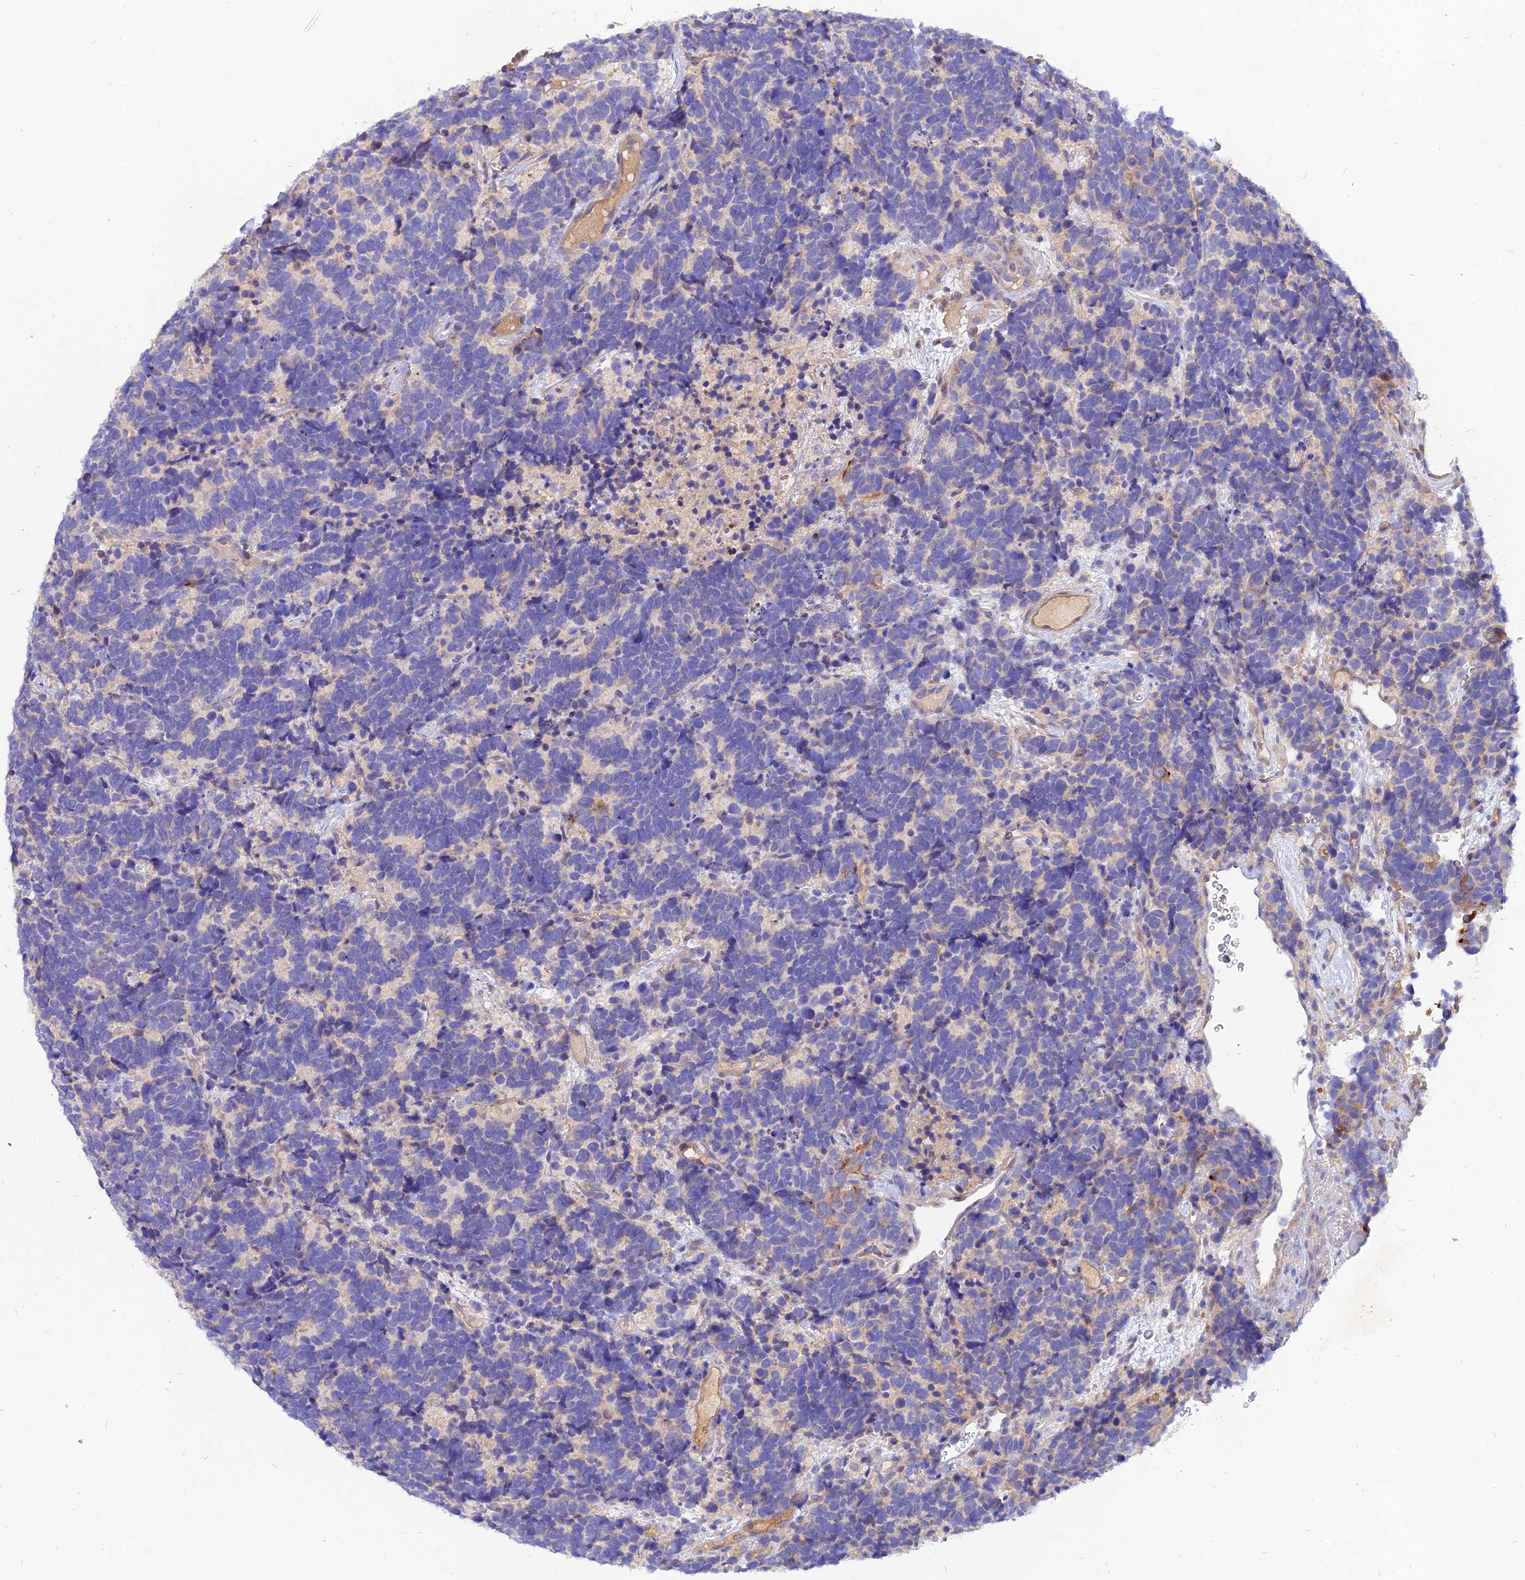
{"staining": {"intensity": "weak", "quantity": "<25%", "location": "cytoplasmic/membranous"}, "tissue": "carcinoid", "cell_type": "Tumor cells", "image_type": "cancer", "snomed": [{"axis": "morphology", "description": "Carcinoma, NOS"}, {"axis": "morphology", "description": "Carcinoid, malignant, NOS"}, {"axis": "topography", "description": "Urinary bladder"}], "caption": "Human malignant carcinoid stained for a protein using immunohistochemistry reveals no expression in tumor cells.", "gene": "MROH1", "patient": {"sex": "male", "age": 57}}